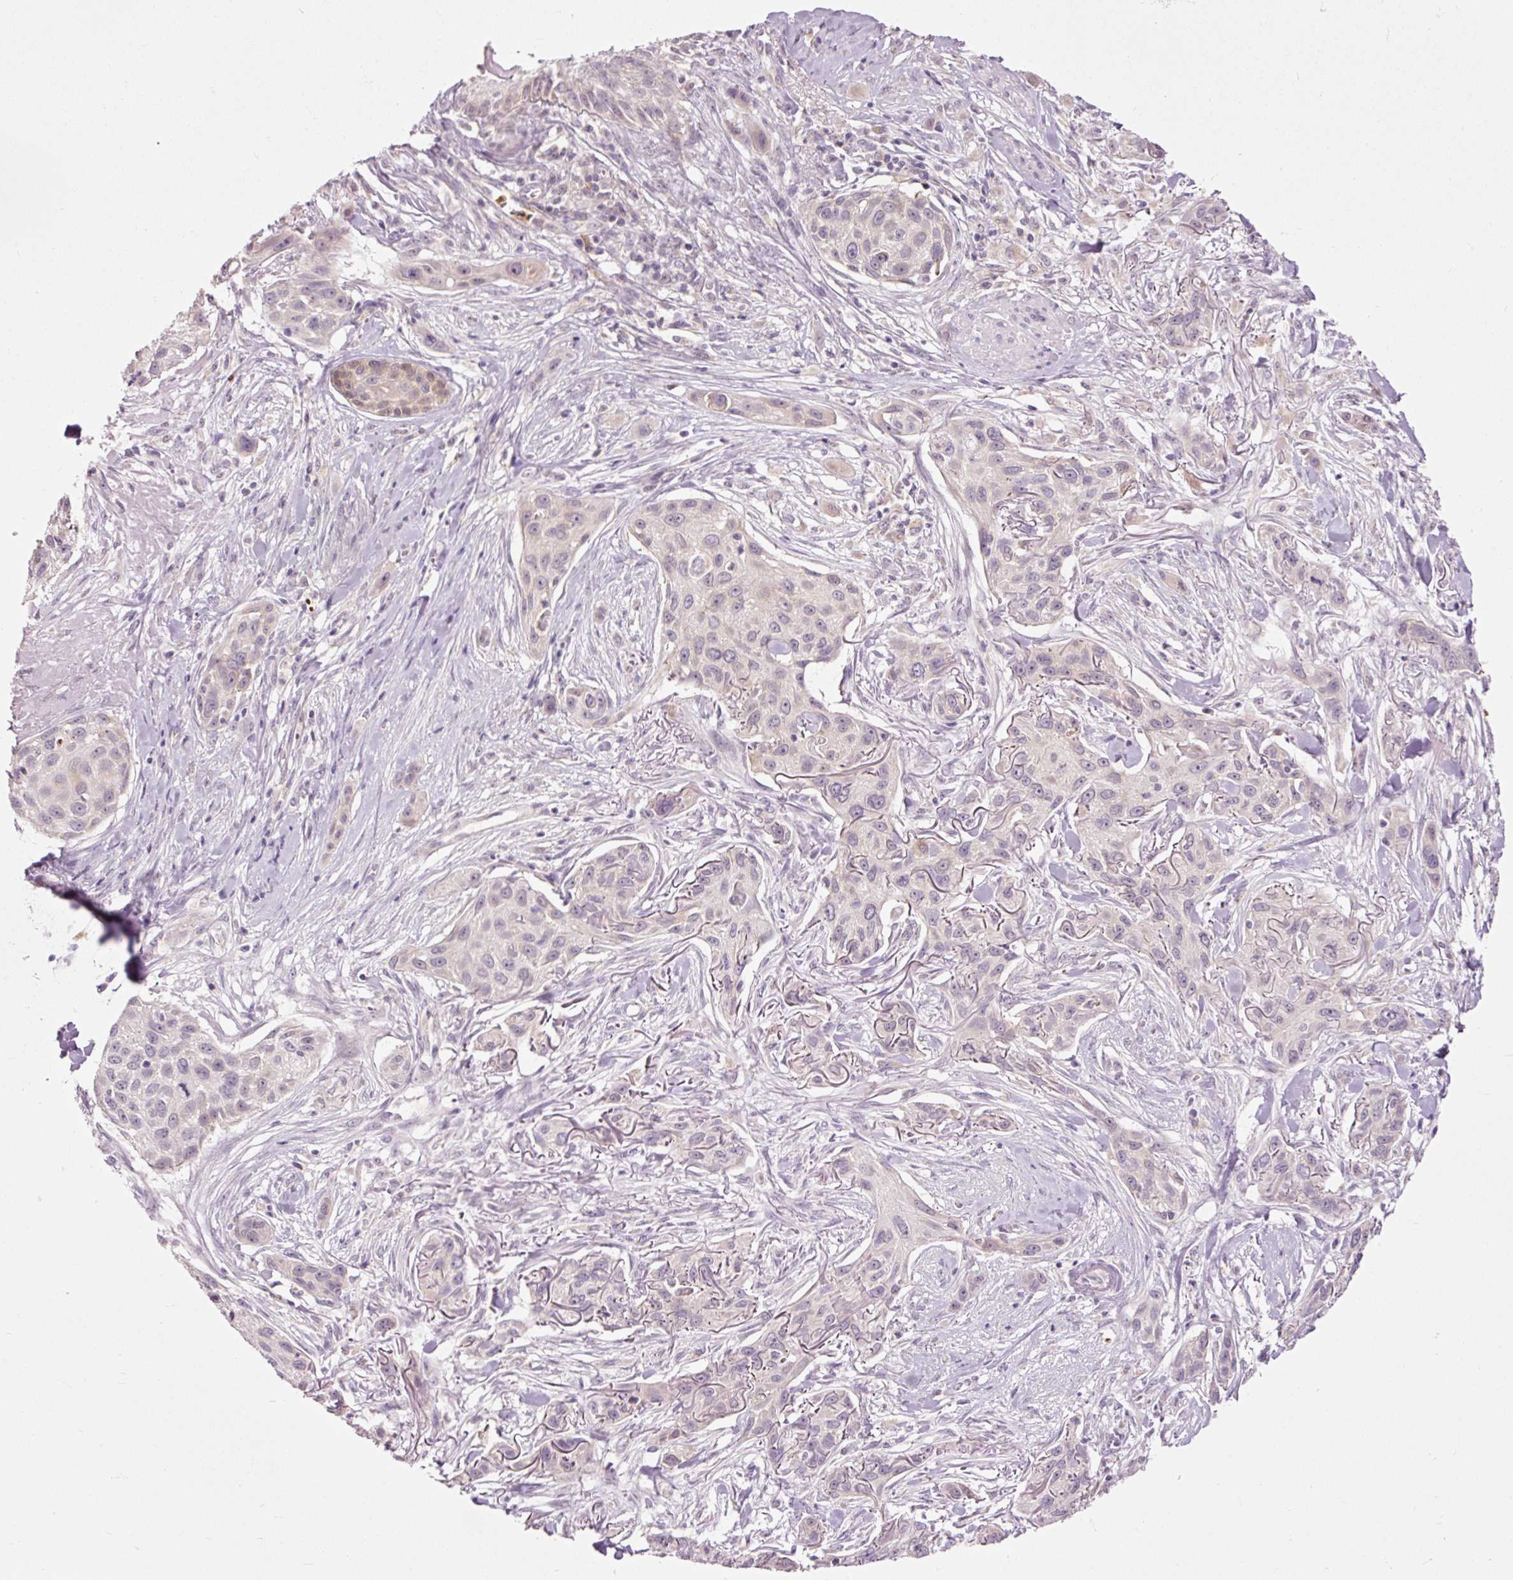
{"staining": {"intensity": "weak", "quantity": "25%-75%", "location": "cytoplasmic/membranous"}, "tissue": "skin cancer", "cell_type": "Tumor cells", "image_type": "cancer", "snomed": [{"axis": "morphology", "description": "Squamous cell carcinoma, NOS"}, {"axis": "topography", "description": "Skin"}], "caption": "Protein expression by immunohistochemistry (IHC) reveals weak cytoplasmic/membranous expression in approximately 25%-75% of tumor cells in skin cancer.", "gene": "PRDX5", "patient": {"sex": "male", "age": 63}}